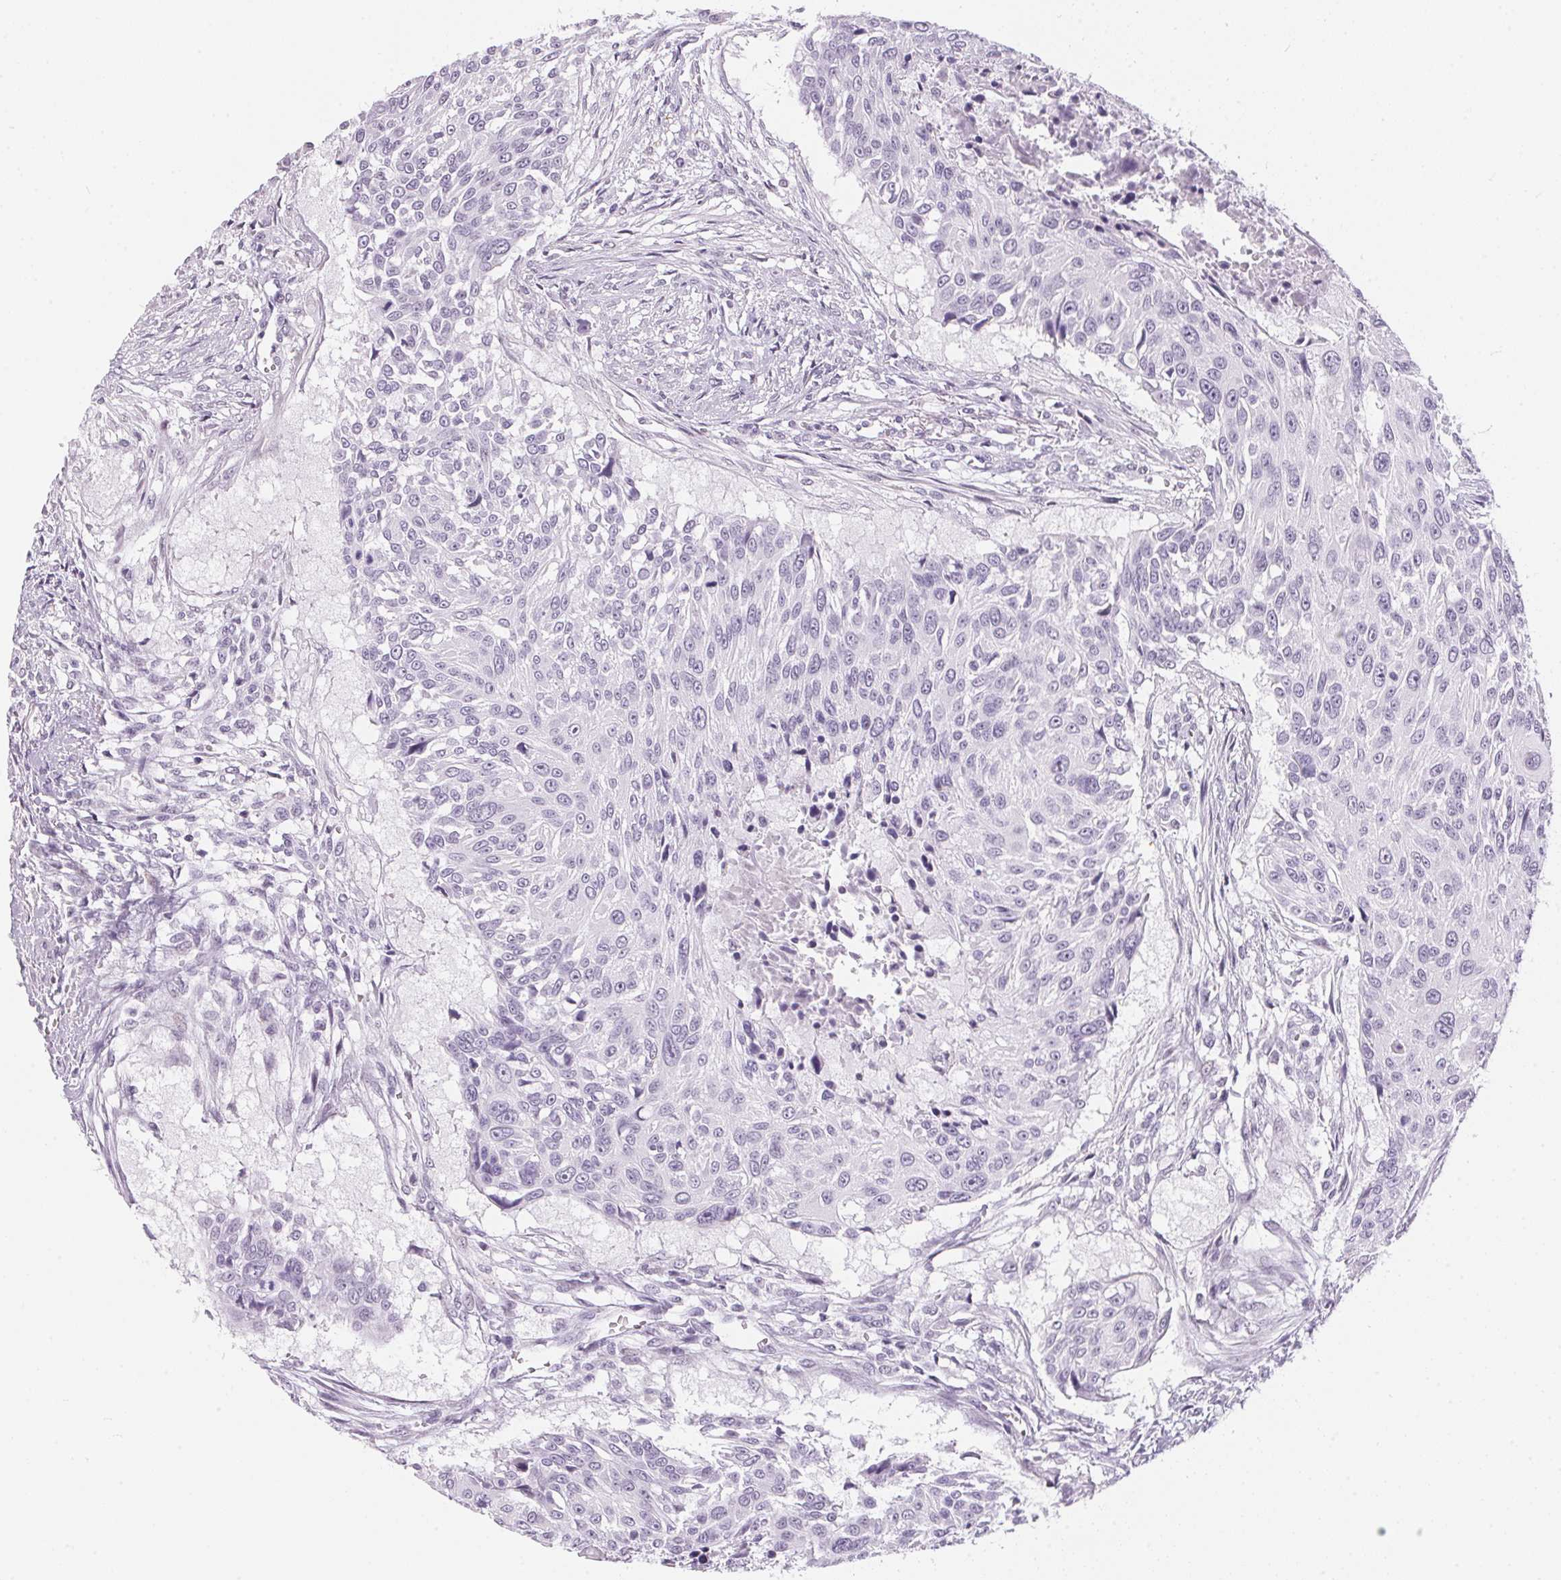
{"staining": {"intensity": "negative", "quantity": "none", "location": "none"}, "tissue": "urothelial cancer", "cell_type": "Tumor cells", "image_type": "cancer", "snomed": [{"axis": "morphology", "description": "Urothelial carcinoma, NOS"}, {"axis": "topography", "description": "Urinary bladder"}], "caption": "This is an IHC image of human transitional cell carcinoma. There is no staining in tumor cells.", "gene": "CADPS", "patient": {"sex": "male", "age": 55}}